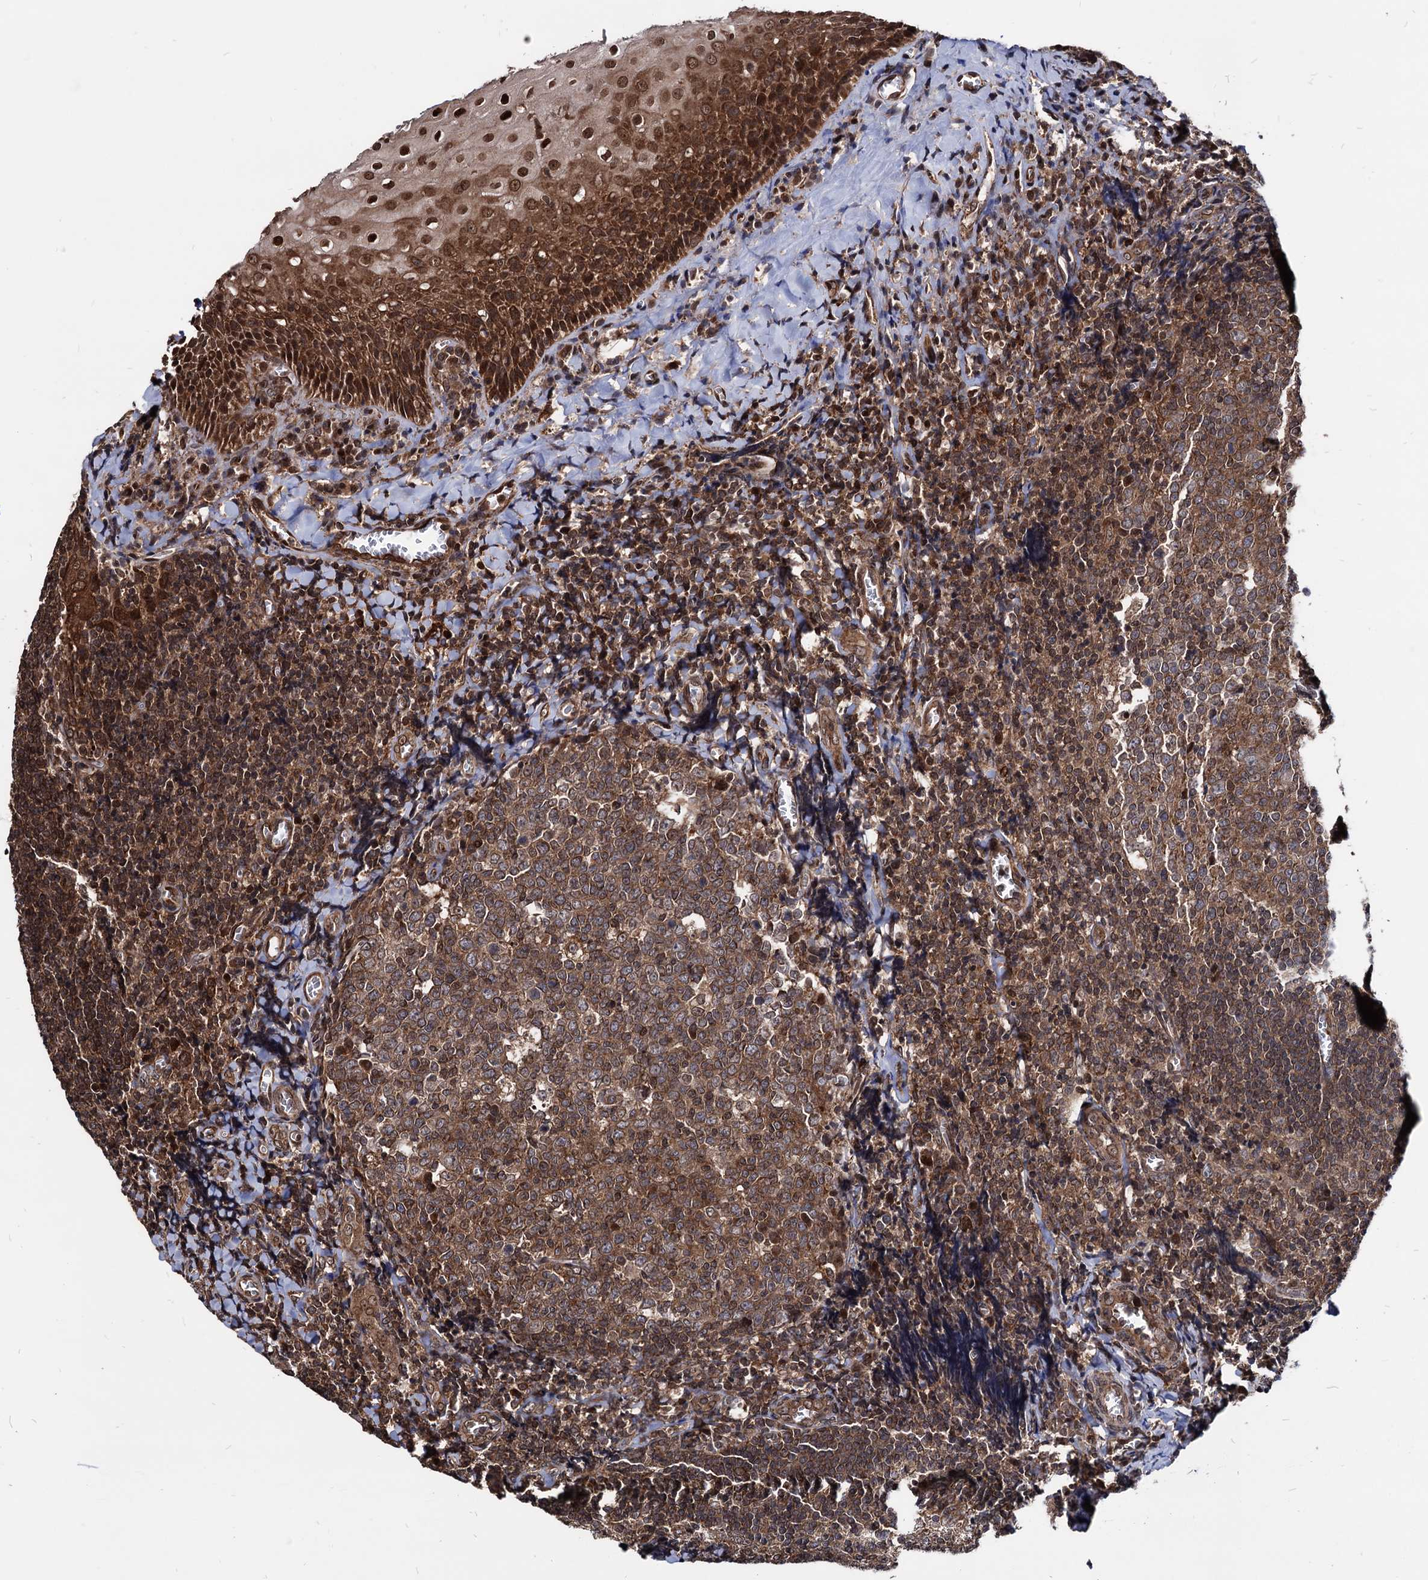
{"staining": {"intensity": "moderate", "quantity": ">75%", "location": "cytoplasmic/membranous"}, "tissue": "tonsil", "cell_type": "Germinal center cells", "image_type": "normal", "snomed": [{"axis": "morphology", "description": "Normal tissue, NOS"}, {"axis": "topography", "description": "Tonsil"}], "caption": "Protein analysis of normal tonsil shows moderate cytoplasmic/membranous expression in about >75% of germinal center cells.", "gene": "ANKRD12", "patient": {"sex": "male", "age": 27}}